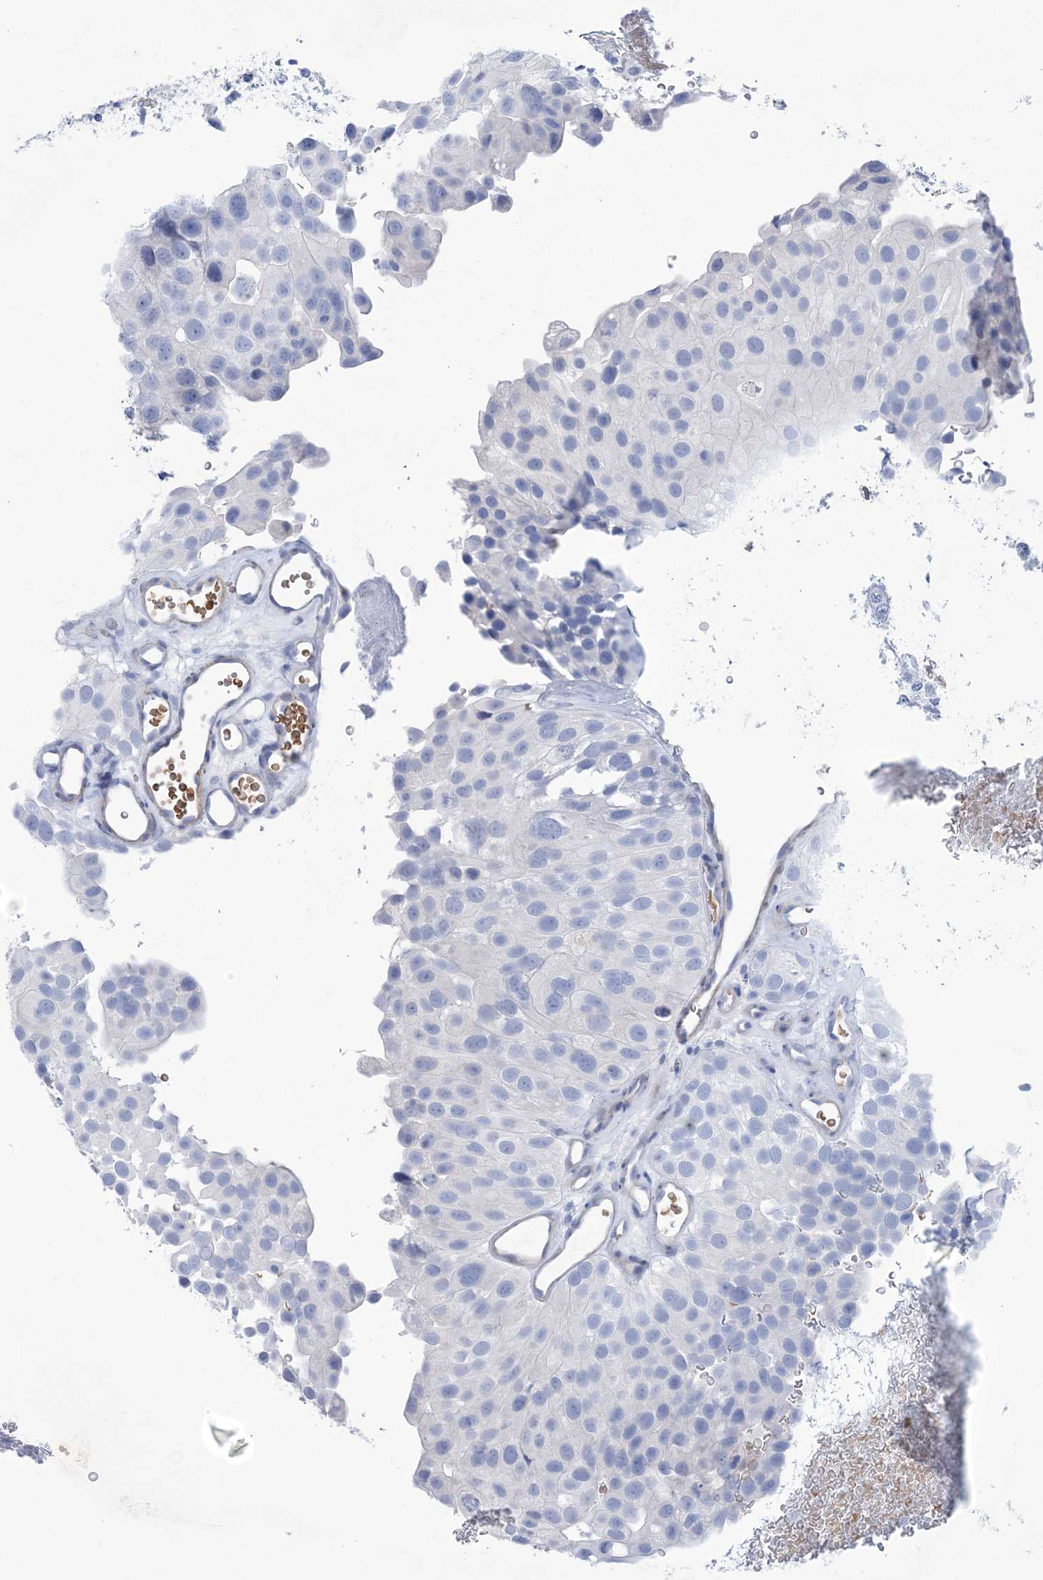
{"staining": {"intensity": "negative", "quantity": "none", "location": "none"}, "tissue": "urothelial cancer", "cell_type": "Tumor cells", "image_type": "cancer", "snomed": [{"axis": "morphology", "description": "Urothelial carcinoma, Low grade"}, {"axis": "topography", "description": "Urinary bladder"}], "caption": "The IHC histopathology image has no significant staining in tumor cells of urothelial carcinoma (low-grade) tissue.", "gene": "WDR74", "patient": {"sex": "male", "age": 78}}